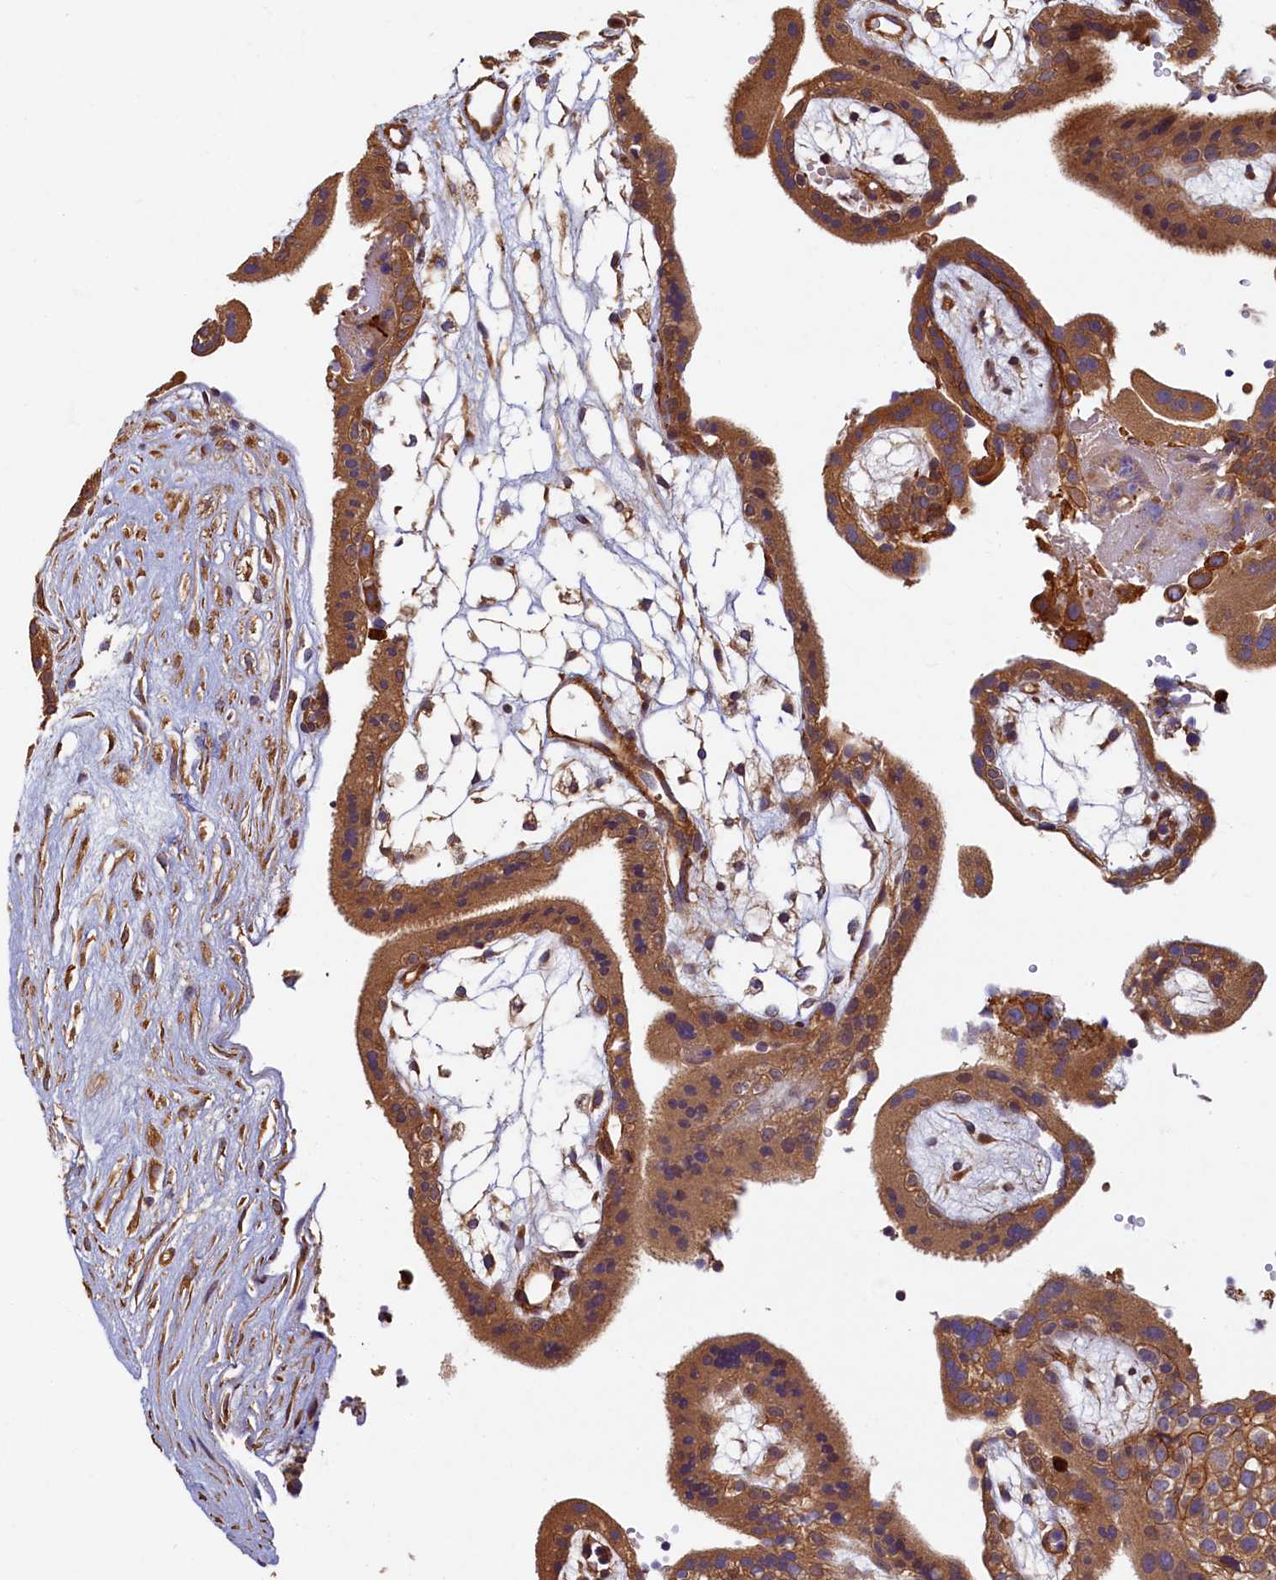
{"staining": {"intensity": "moderate", "quantity": ">75%", "location": "cytoplasmic/membranous"}, "tissue": "placenta", "cell_type": "Trophoblastic cells", "image_type": "normal", "snomed": [{"axis": "morphology", "description": "Normal tissue, NOS"}, {"axis": "topography", "description": "Placenta"}], "caption": "Moderate cytoplasmic/membranous positivity is seen in approximately >75% of trophoblastic cells in normal placenta.", "gene": "CCDC102B", "patient": {"sex": "female", "age": 18}}